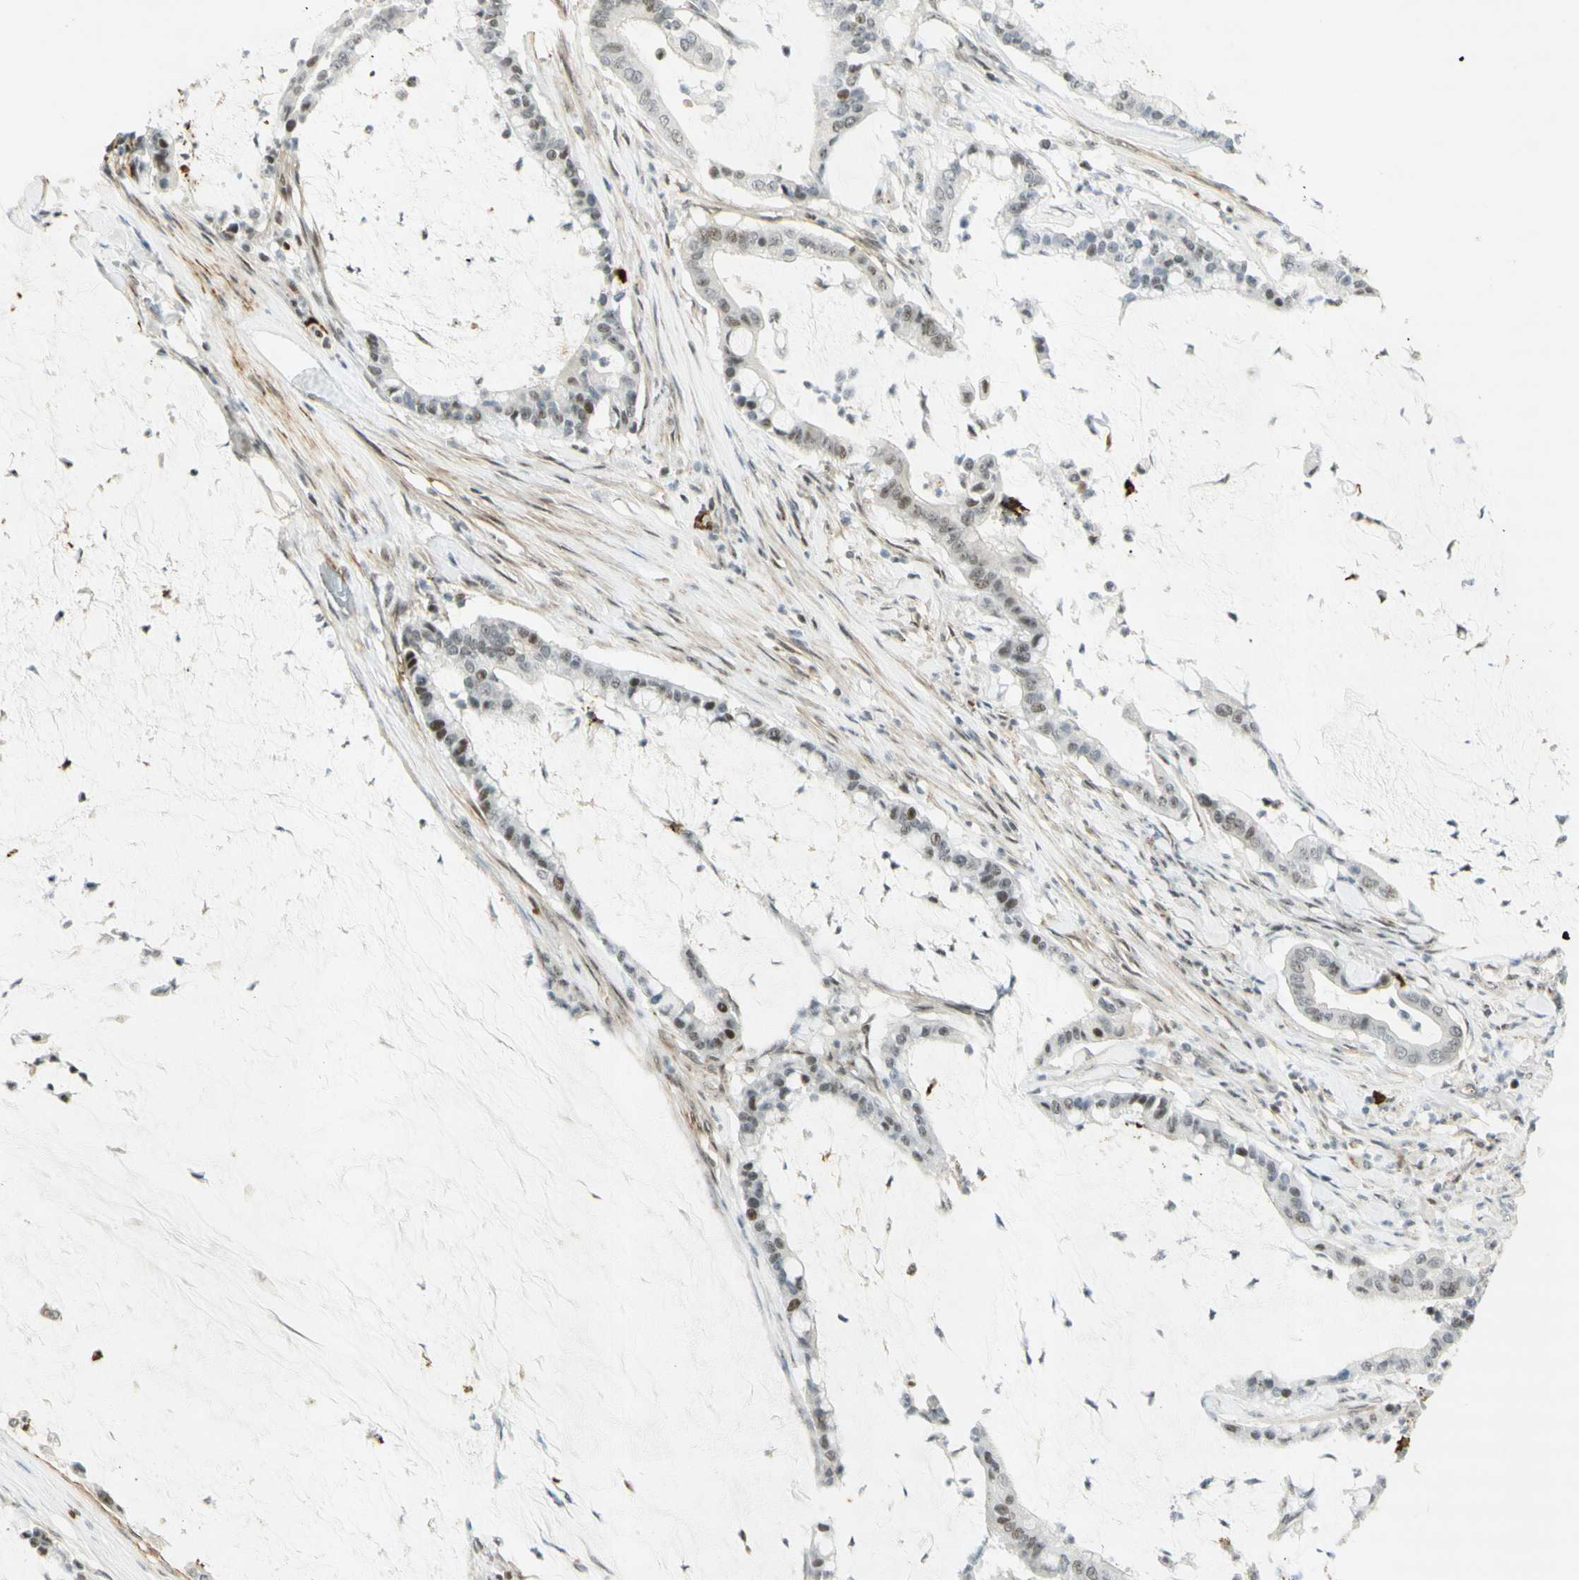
{"staining": {"intensity": "moderate", "quantity": "<25%", "location": "nuclear"}, "tissue": "pancreatic cancer", "cell_type": "Tumor cells", "image_type": "cancer", "snomed": [{"axis": "morphology", "description": "Adenocarcinoma, NOS"}, {"axis": "topography", "description": "Pancreas"}], "caption": "Brown immunohistochemical staining in human adenocarcinoma (pancreatic) shows moderate nuclear positivity in approximately <25% of tumor cells.", "gene": "IRF1", "patient": {"sex": "male", "age": 41}}